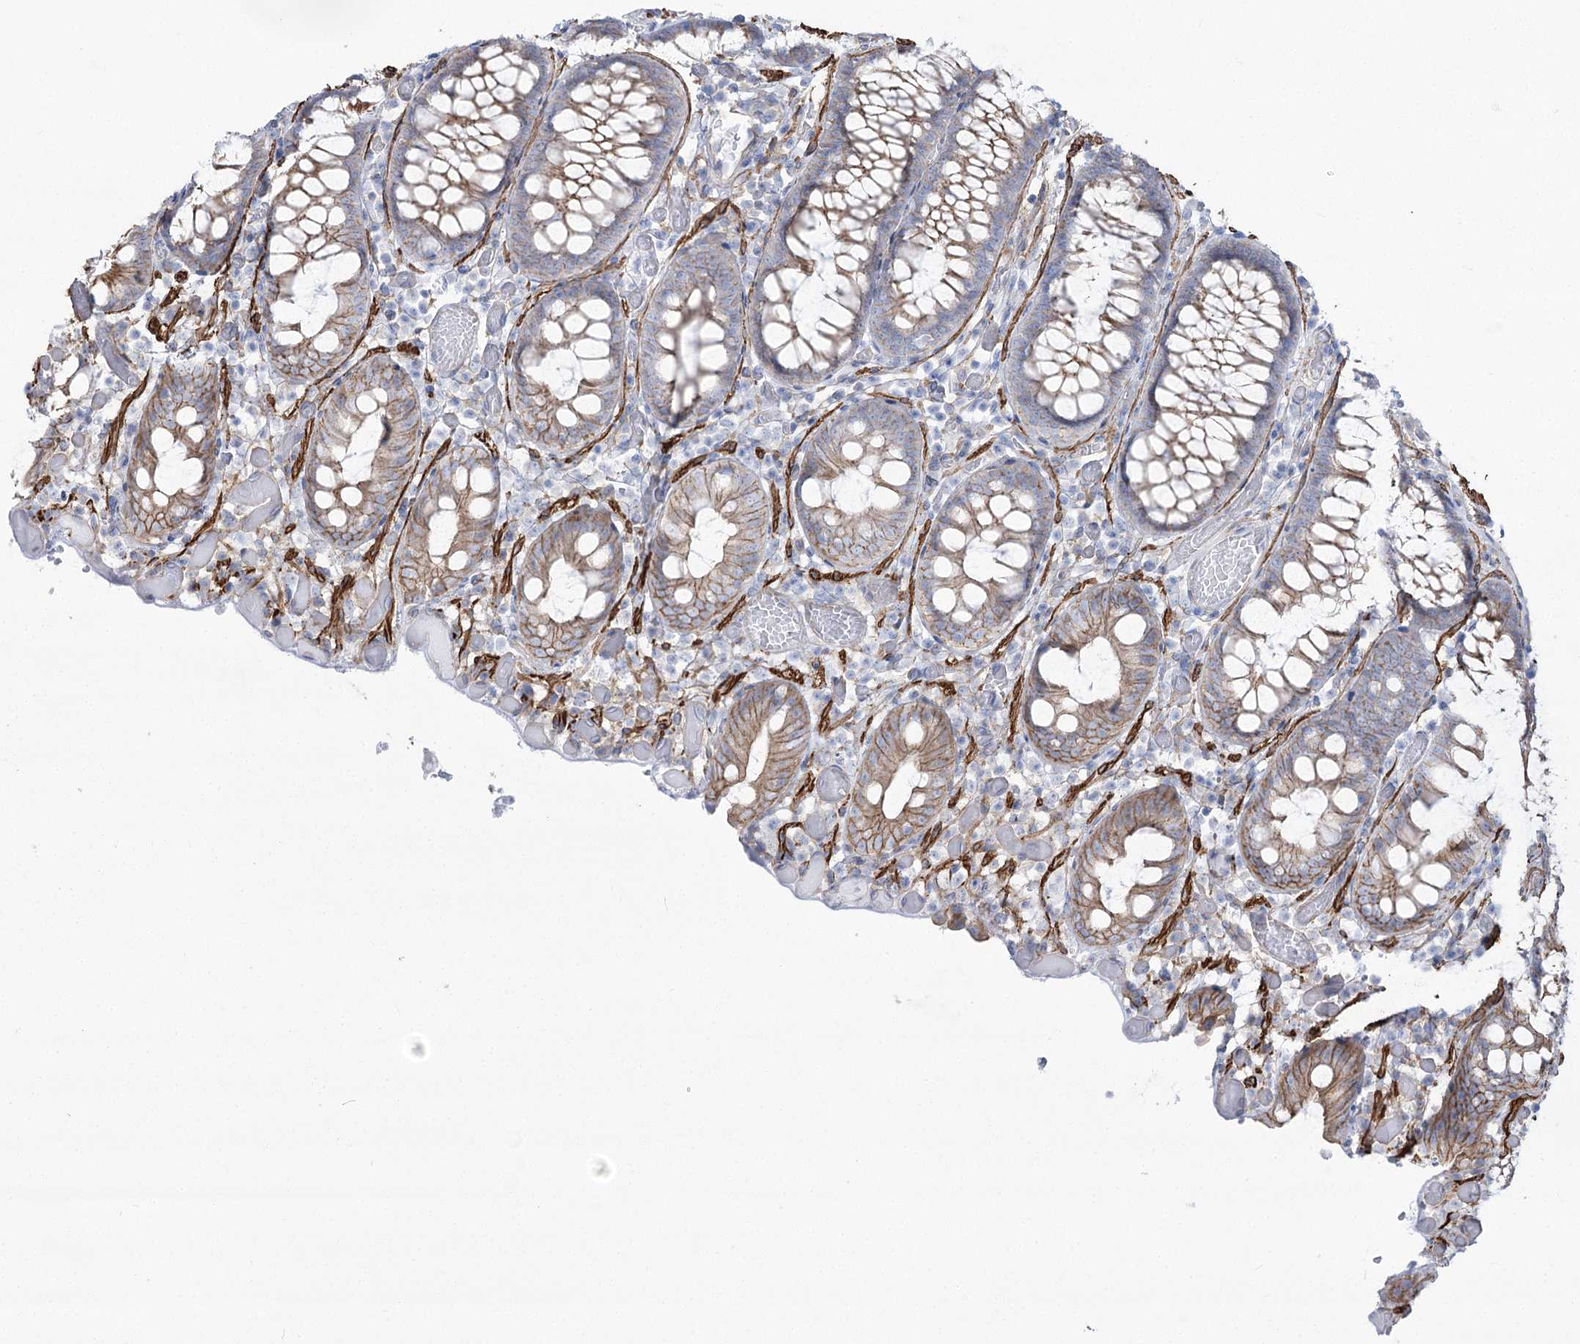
{"staining": {"intensity": "weak", "quantity": ">75%", "location": "cytoplasmic/membranous"}, "tissue": "colon", "cell_type": "Endothelial cells", "image_type": "normal", "snomed": [{"axis": "morphology", "description": "Normal tissue, NOS"}, {"axis": "topography", "description": "Colon"}], "caption": "Human colon stained for a protein (brown) reveals weak cytoplasmic/membranous positive expression in about >75% of endothelial cells.", "gene": "PLEKHA5", "patient": {"sex": "male", "age": 14}}